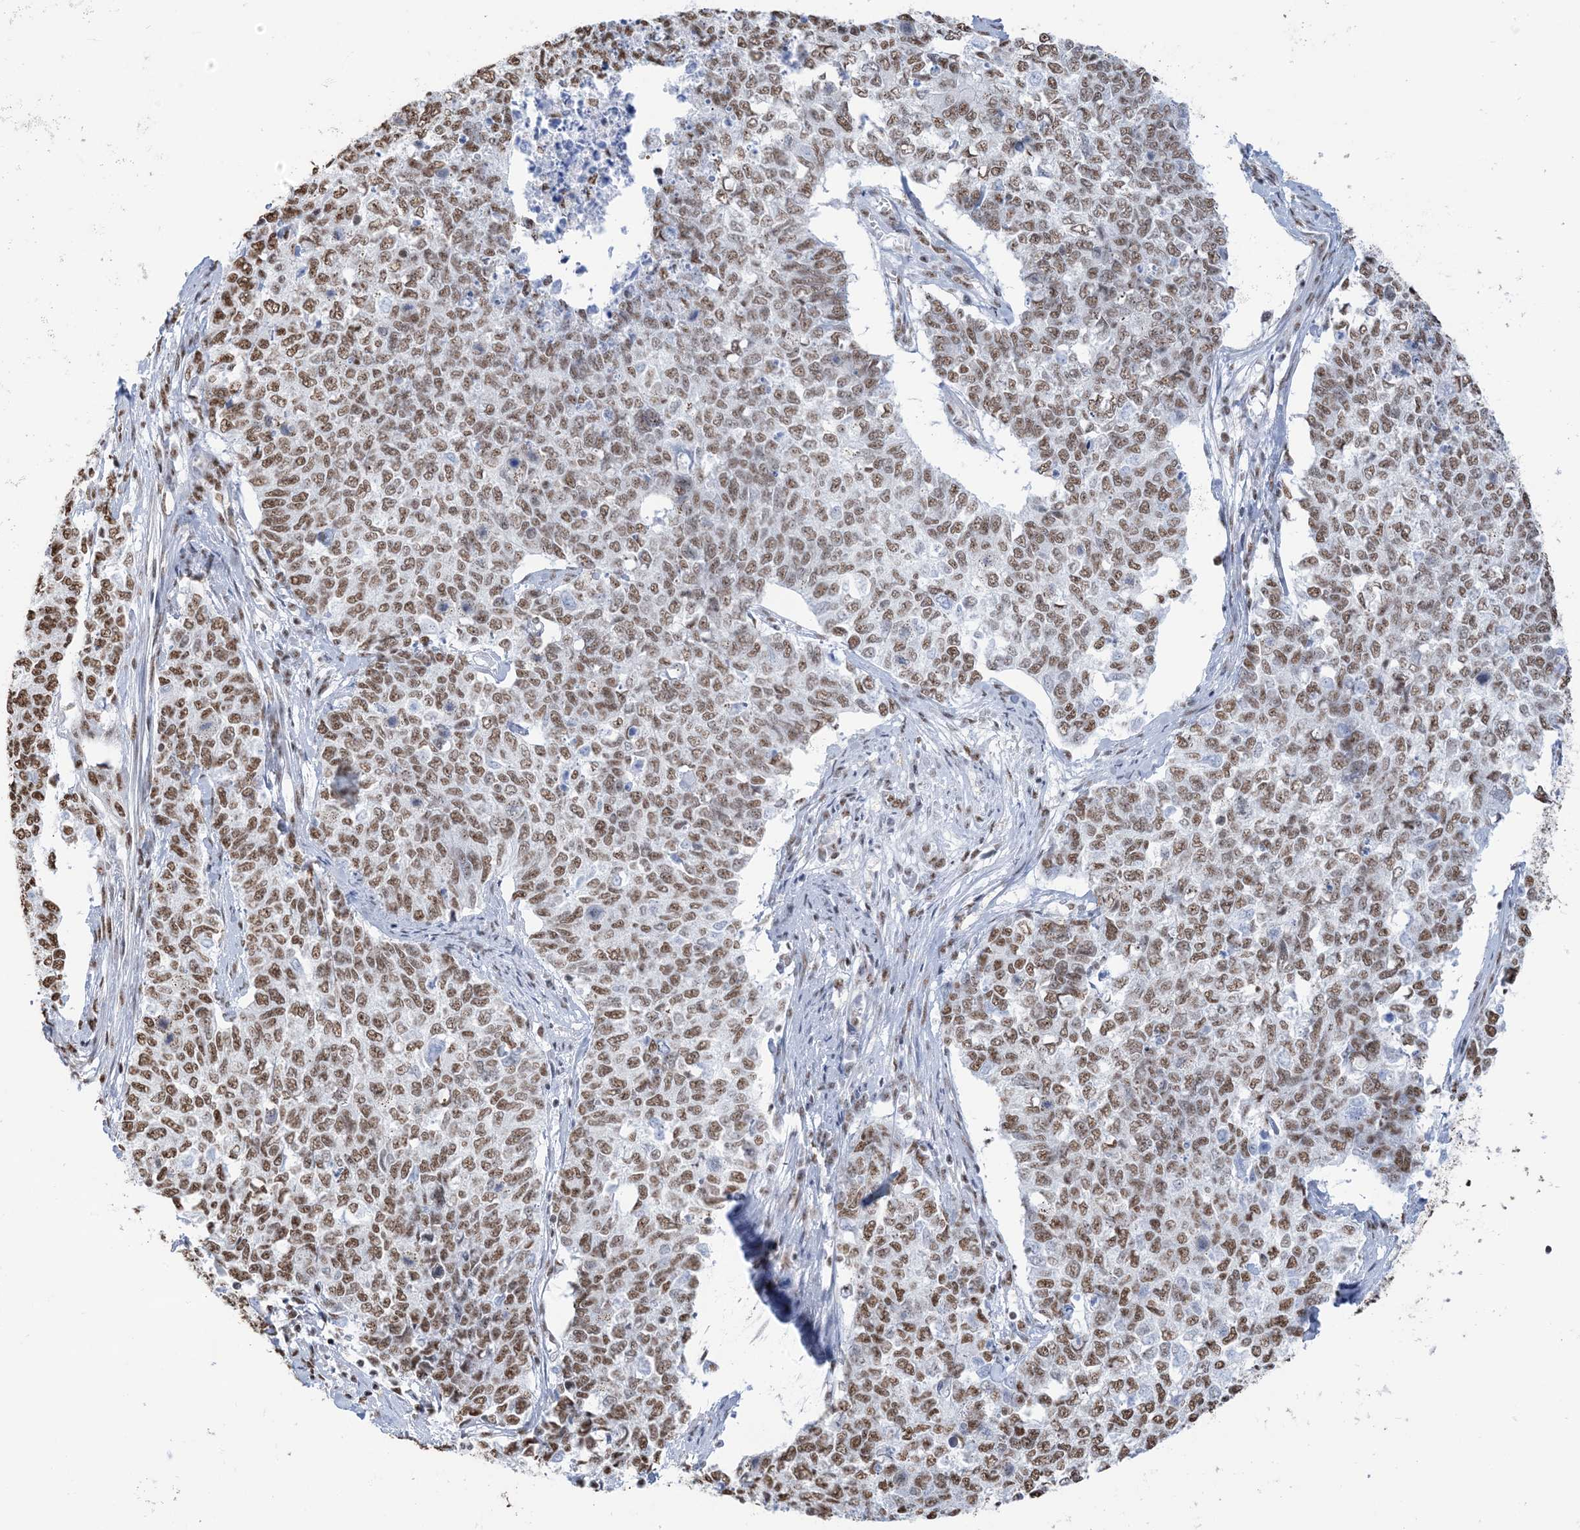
{"staining": {"intensity": "moderate", "quantity": ">75%", "location": "nuclear"}, "tissue": "cervical cancer", "cell_type": "Tumor cells", "image_type": "cancer", "snomed": [{"axis": "morphology", "description": "Squamous cell carcinoma, NOS"}, {"axis": "topography", "description": "Cervix"}], "caption": "Tumor cells demonstrate medium levels of moderate nuclear positivity in approximately >75% of cells in cervical cancer (squamous cell carcinoma). The protein is shown in brown color, while the nuclei are stained blue.", "gene": "ZNF792", "patient": {"sex": "female", "age": 63}}